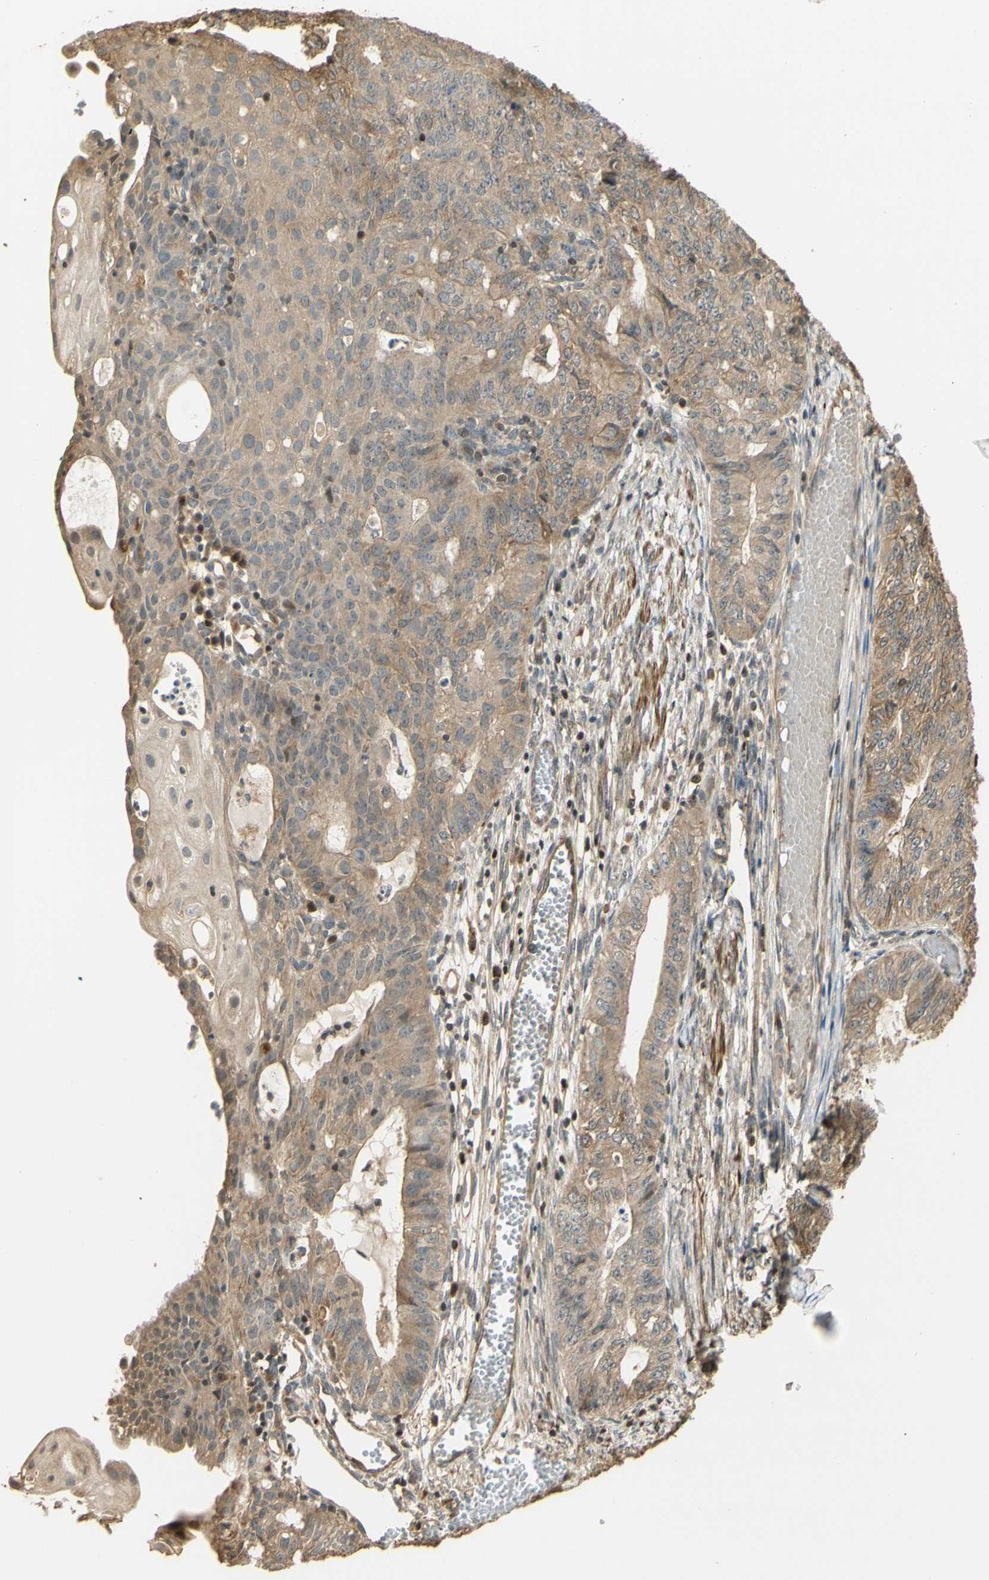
{"staining": {"intensity": "moderate", "quantity": "25%-75%", "location": "cytoplasmic/membranous"}, "tissue": "endometrial cancer", "cell_type": "Tumor cells", "image_type": "cancer", "snomed": [{"axis": "morphology", "description": "Adenocarcinoma, NOS"}, {"axis": "topography", "description": "Endometrium"}], "caption": "This image shows endometrial adenocarcinoma stained with immunohistochemistry (IHC) to label a protein in brown. The cytoplasmic/membranous of tumor cells show moderate positivity for the protein. Nuclei are counter-stained blue.", "gene": "AGER", "patient": {"sex": "female", "age": 32}}